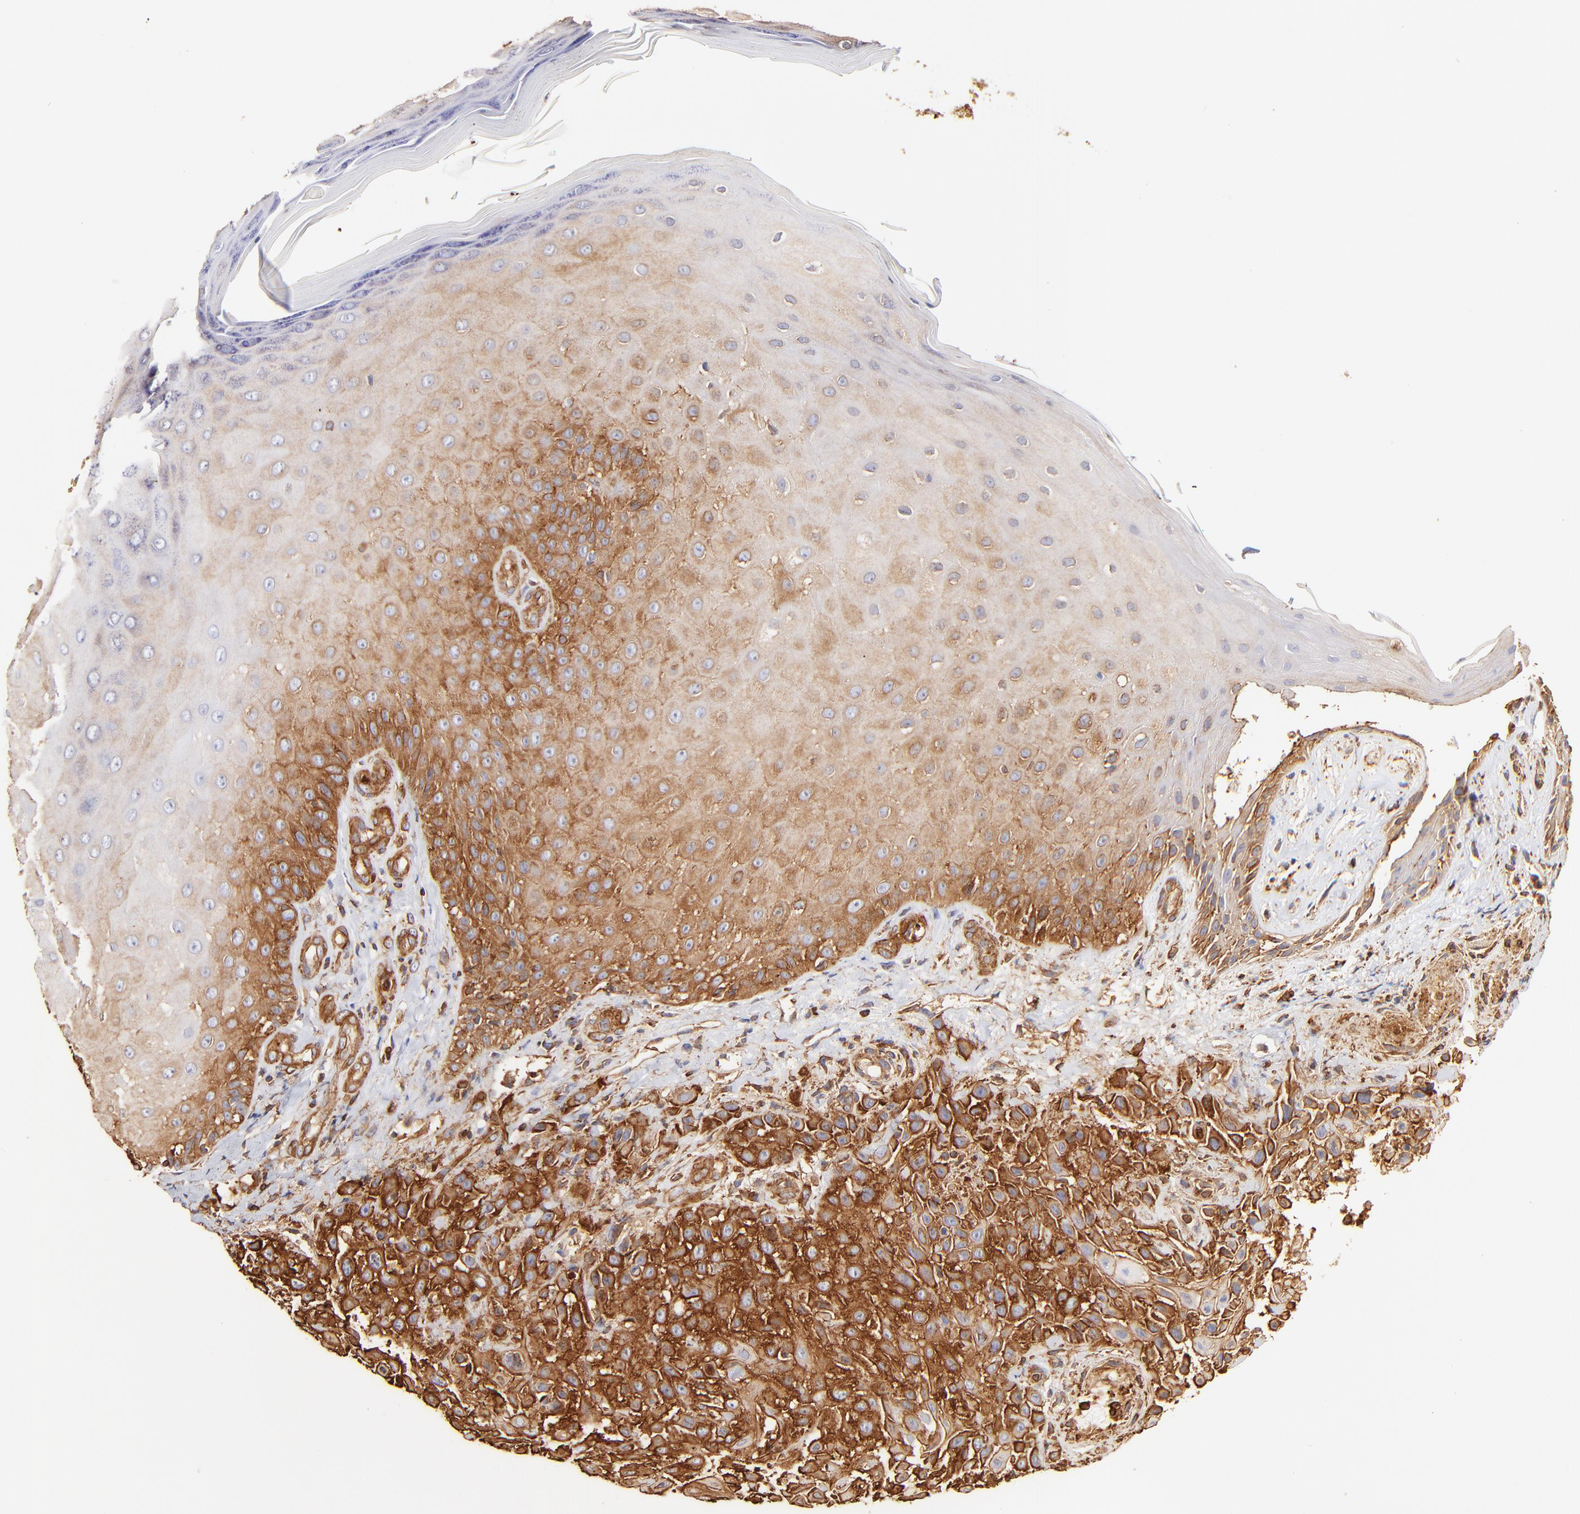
{"staining": {"intensity": "strong", "quantity": ">75%", "location": "cytoplasmic/membranous"}, "tissue": "skin cancer", "cell_type": "Tumor cells", "image_type": "cancer", "snomed": [{"axis": "morphology", "description": "Squamous cell carcinoma, NOS"}, {"axis": "topography", "description": "Skin"}], "caption": "Strong cytoplasmic/membranous protein staining is present in approximately >75% of tumor cells in skin cancer. The protein of interest is shown in brown color, while the nuclei are stained blue.", "gene": "FLNA", "patient": {"sex": "female", "age": 42}}